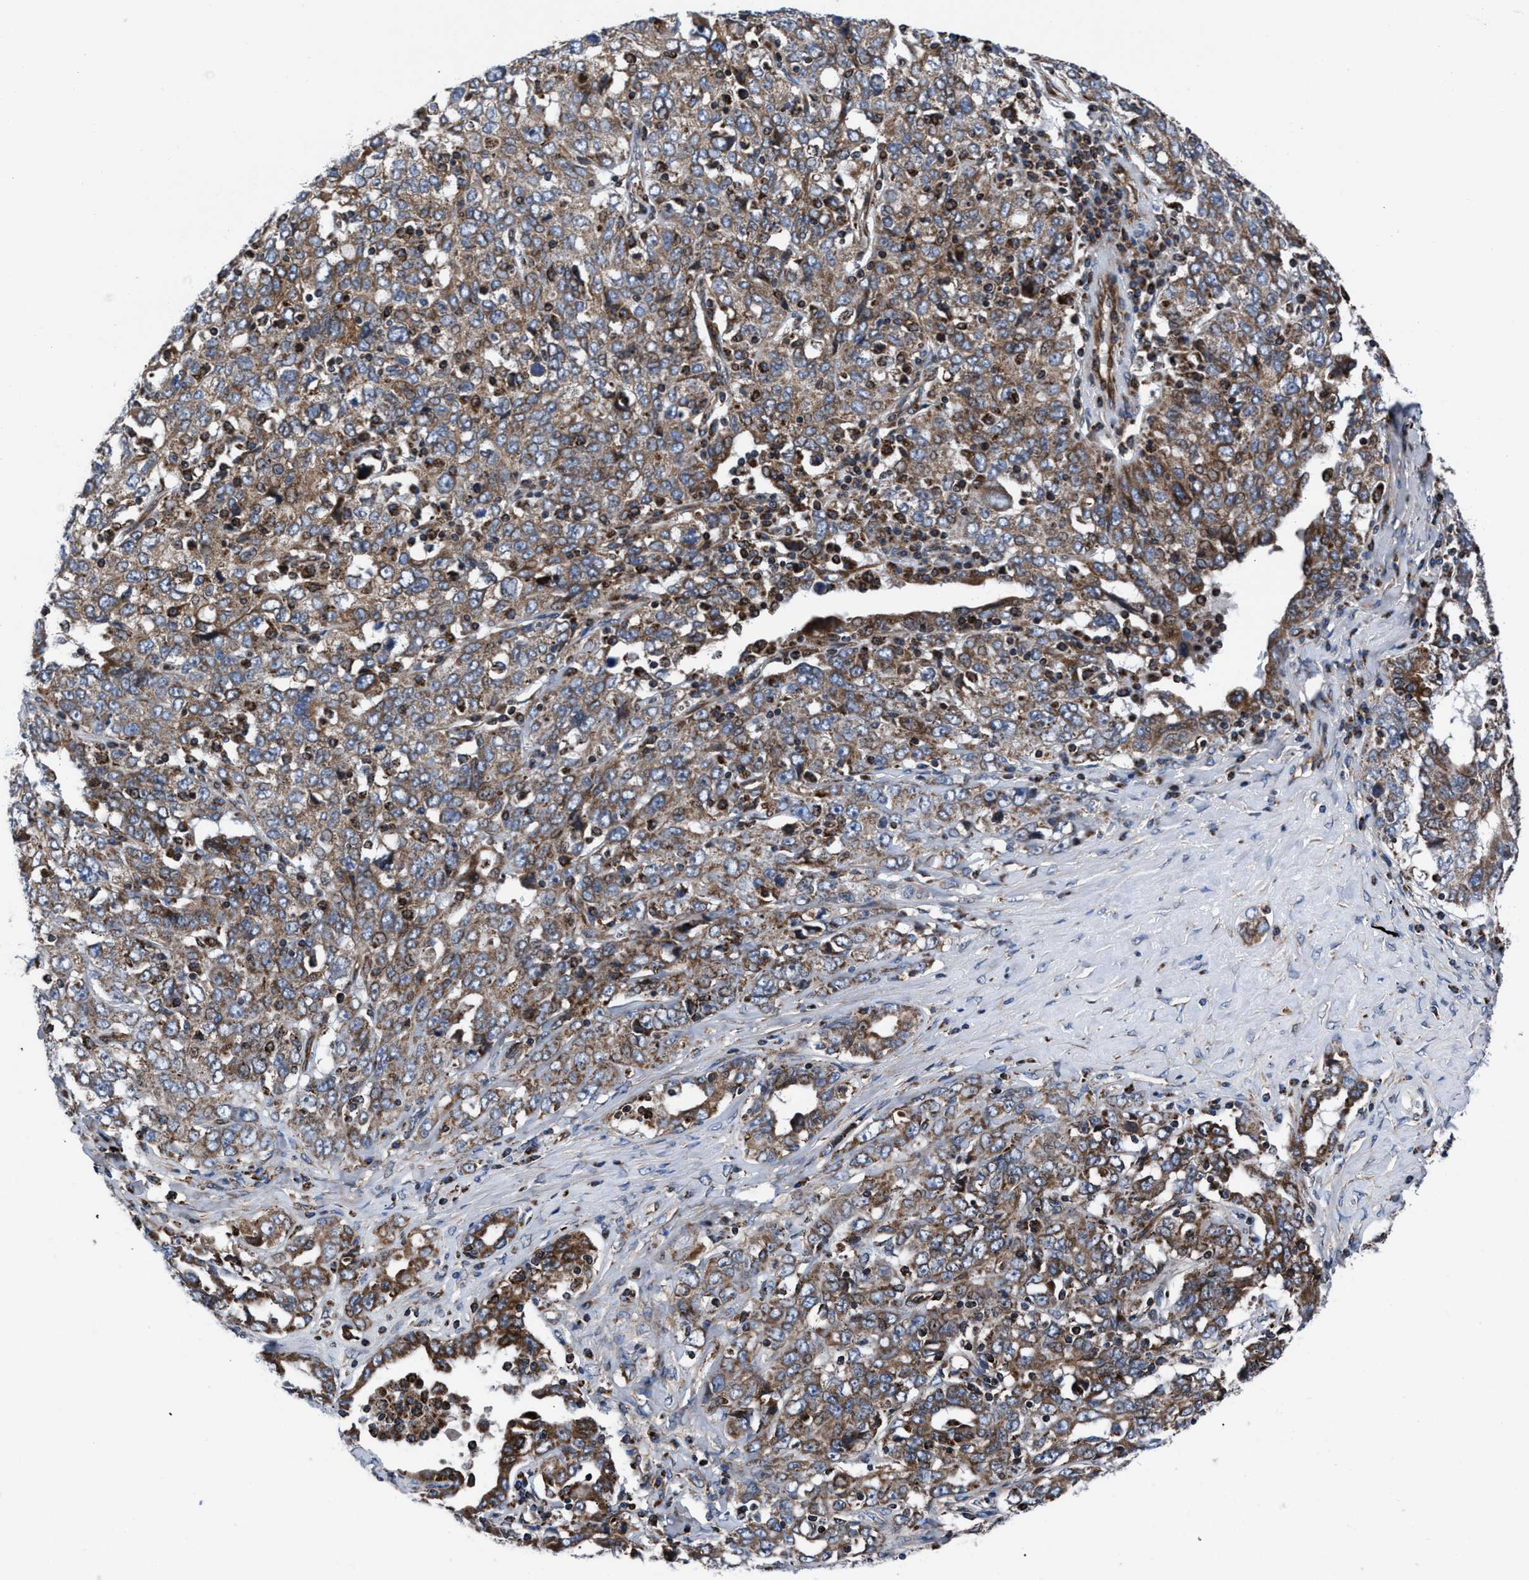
{"staining": {"intensity": "moderate", "quantity": ">75%", "location": "cytoplasmic/membranous"}, "tissue": "ovarian cancer", "cell_type": "Tumor cells", "image_type": "cancer", "snomed": [{"axis": "morphology", "description": "Carcinoma, endometroid"}, {"axis": "topography", "description": "Ovary"}], "caption": "Immunohistochemistry (IHC) of ovarian cancer demonstrates medium levels of moderate cytoplasmic/membranous expression in about >75% of tumor cells.", "gene": "PRR15L", "patient": {"sex": "female", "age": 62}}